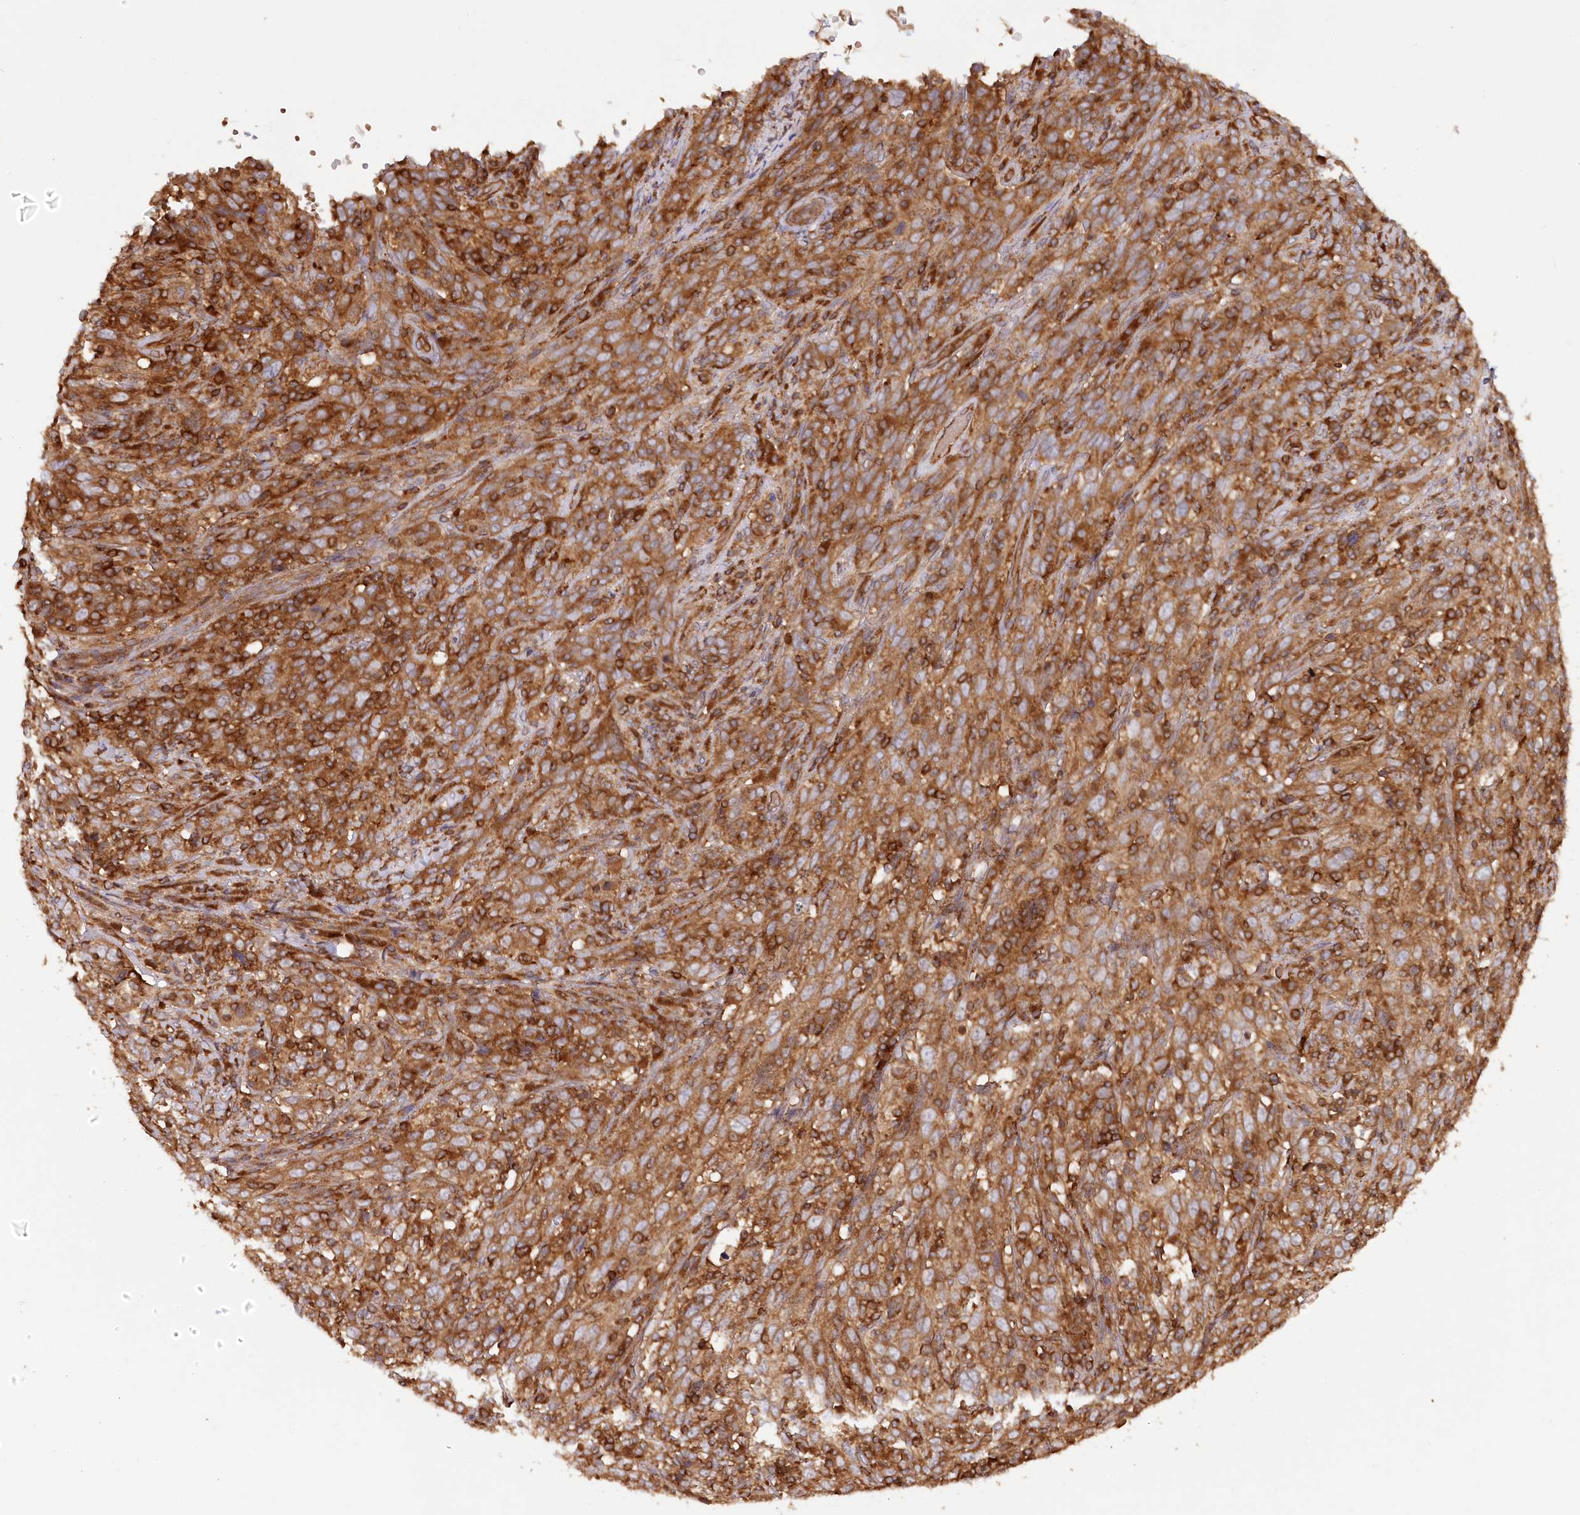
{"staining": {"intensity": "strong", "quantity": ">75%", "location": "cytoplasmic/membranous"}, "tissue": "cervical cancer", "cell_type": "Tumor cells", "image_type": "cancer", "snomed": [{"axis": "morphology", "description": "Squamous cell carcinoma, NOS"}, {"axis": "topography", "description": "Cervix"}], "caption": "Strong cytoplasmic/membranous protein staining is identified in about >75% of tumor cells in cervical cancer.", "gene": "PAIP2", "patient": {"sex": "female", "age": 46}}